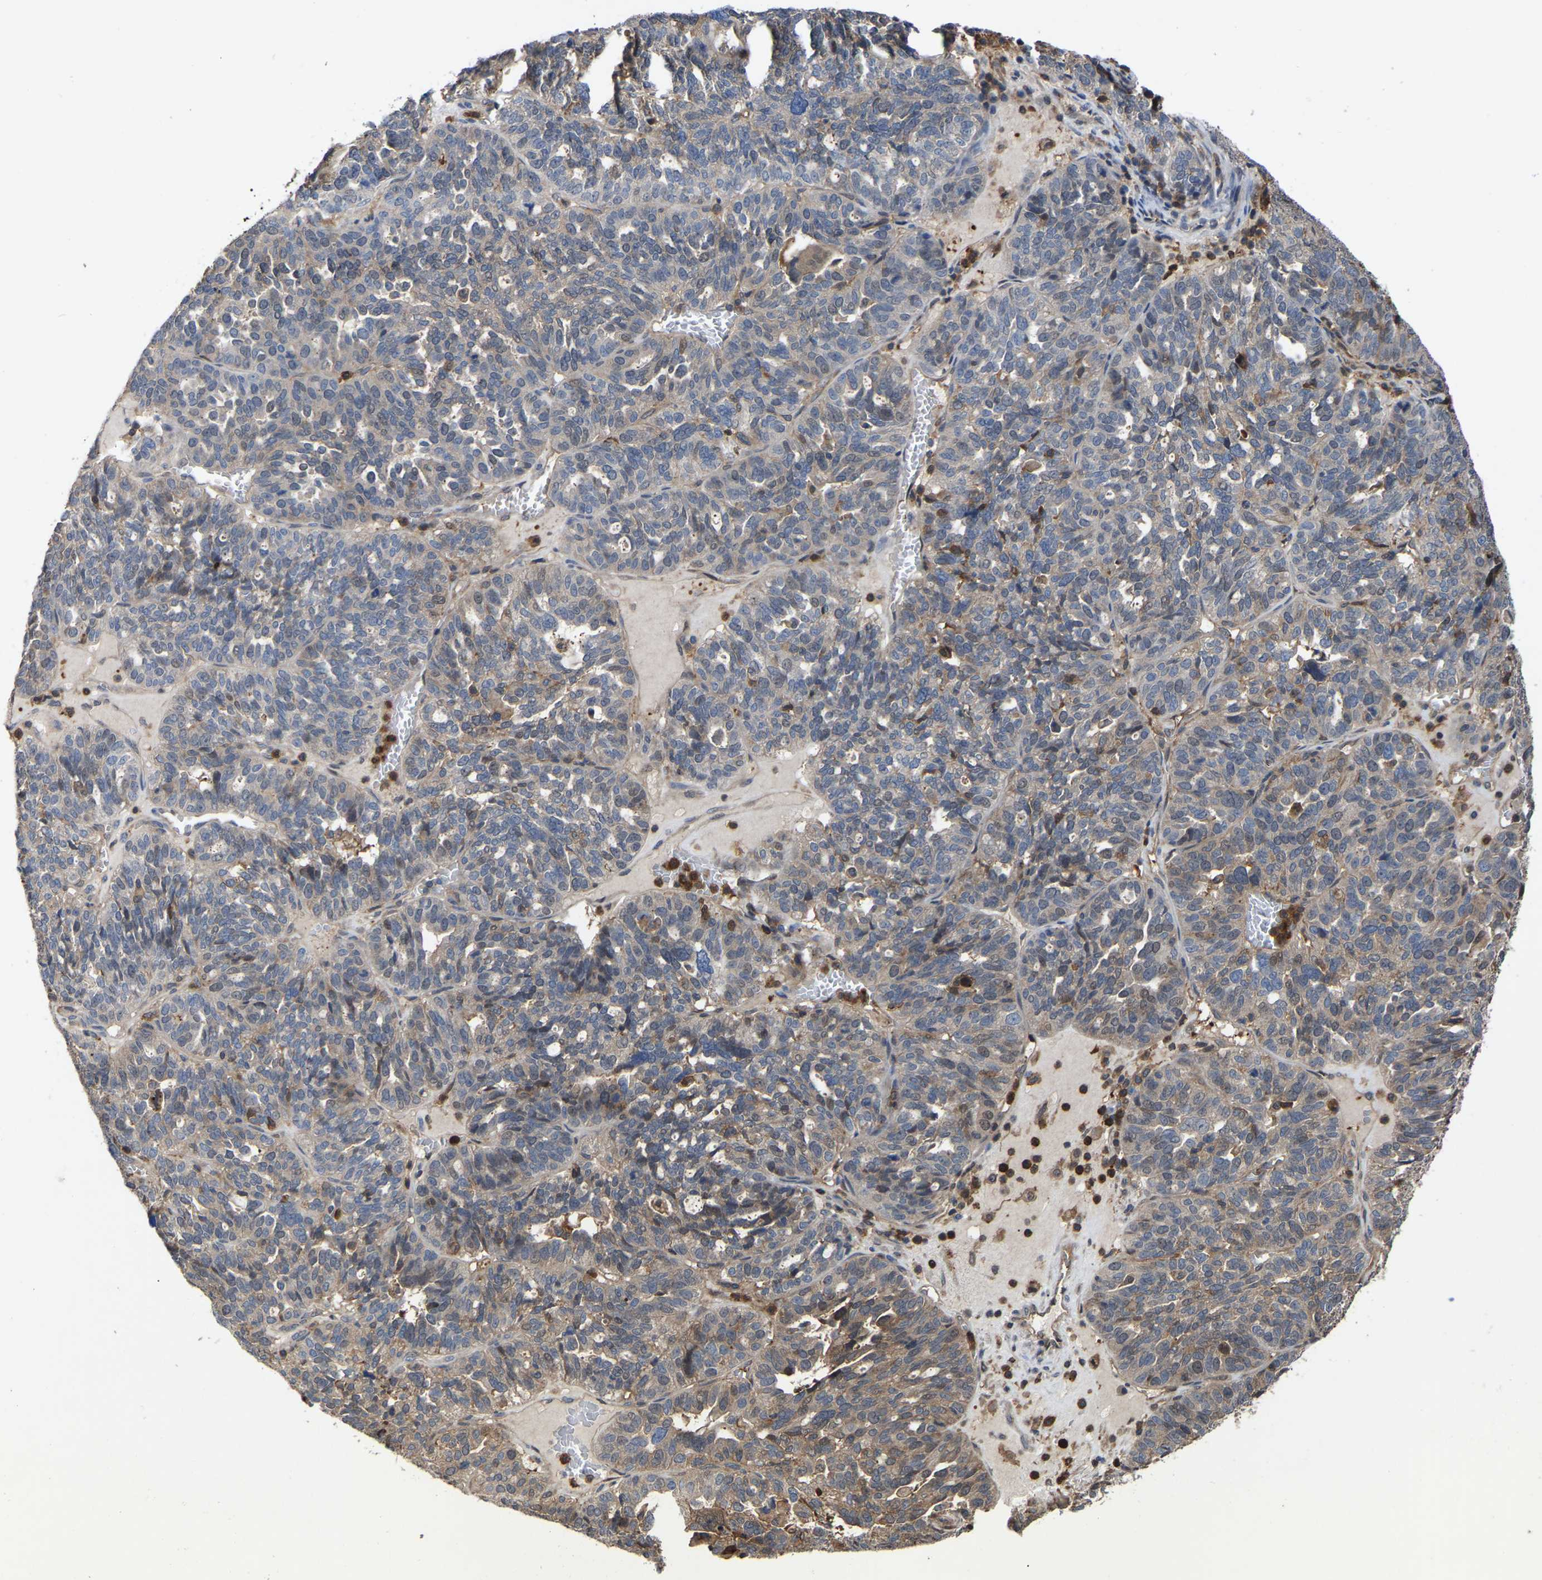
{"staining": {"intensity": "weak", "quantity": "<25%", "location": "cytoplasmic/membranous"}, "tissue": "ovarian cancer", "cell_type": "Tumor cells", "image_type": "cancer", "snomed": [{"axis": "morphology", "description": "Cystadenocarcinoma, serous, NOS"}, {"axis": "topography", "description": "Ovary"}], "caption": "Immunohistochemistry (IHC) histopathology image of human serous cystadenocarcinoma (ovarian) stained for a protein (brown), which shows no staining in tumor cells.", "gene": "CIT", "patient": {"sex": "female", "age": 59}}